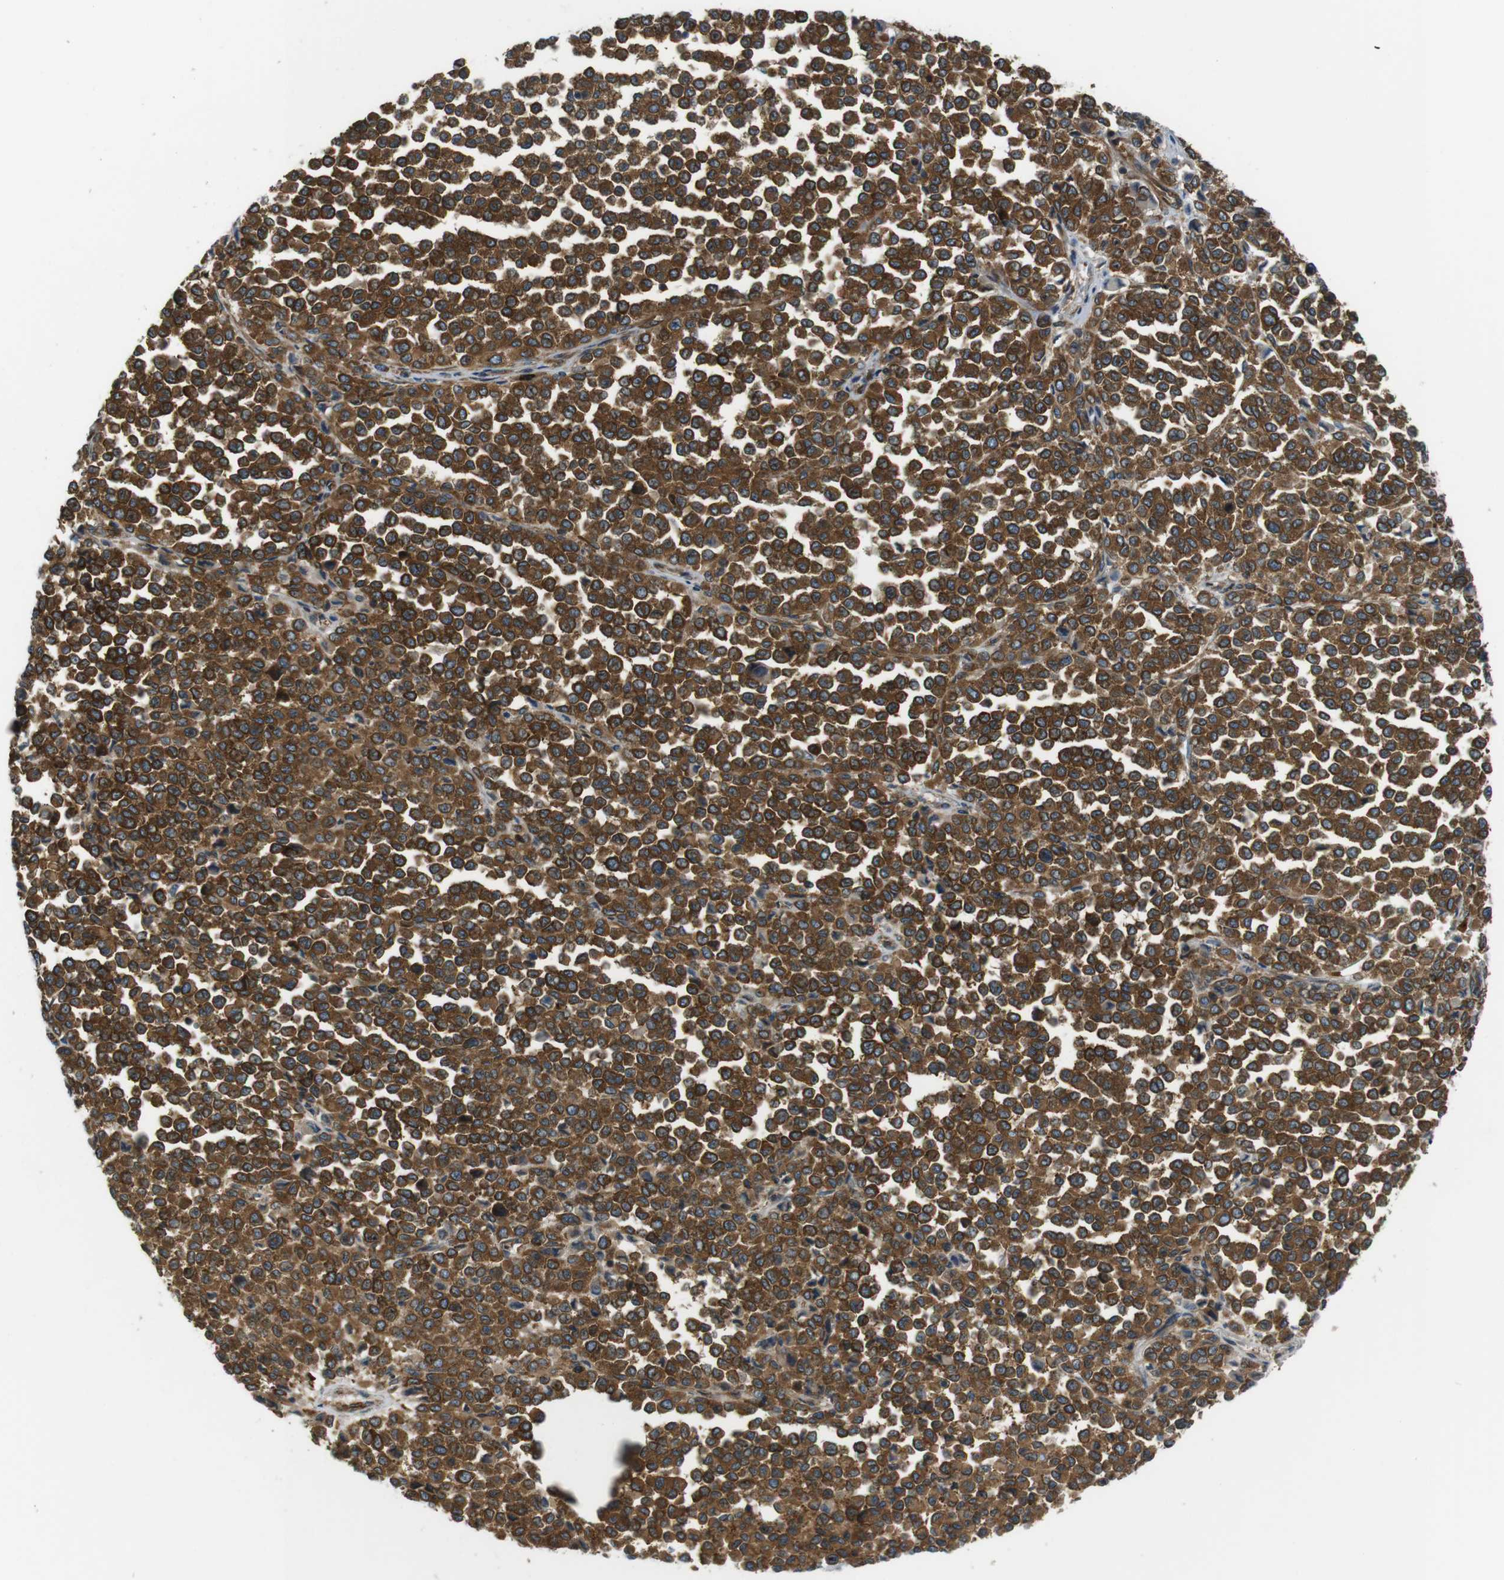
{"staining": {"intensity": "moderate", "quantity": ">75%", "location": "cytoplasmic/membranous"}, "tissue": "melanoma", "cell_type": "Tumor cells", "image_type": "cancer", "snomed": [{"axis": "morphology", "description": "Malignant melanoma, Metastatic site"}, {"axis": "topography", "description": "Pancreas"}], "caption": "Moderate cytoplasmic/membranous protein positivity is identified in about >75% of tumor cells in malignant melanoma (metastatic site).", "gene": "TSC1", "patient": {"sex": "female", "age": 30}}